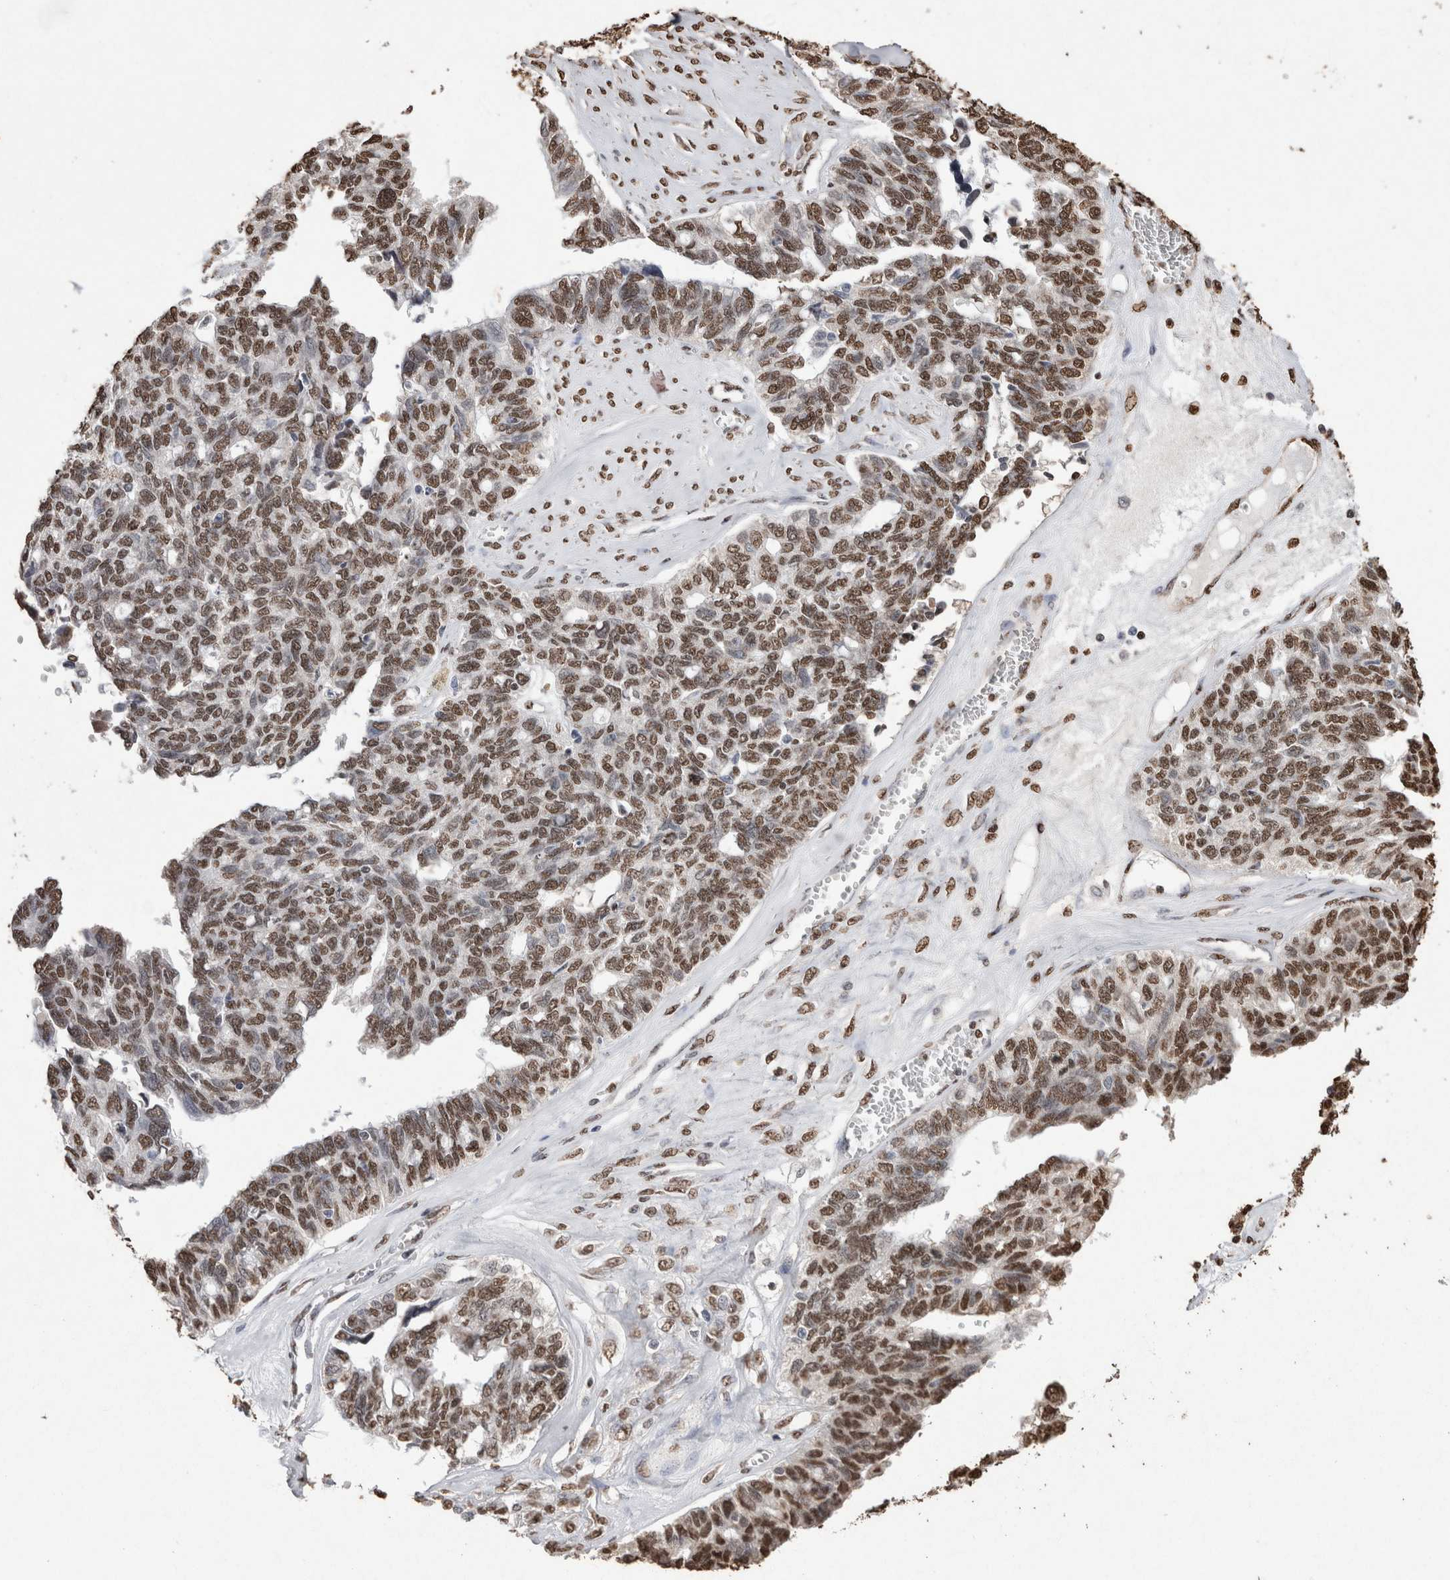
{"staining": {"intensity": "moderate", "quantity": ">75%", "location": "nuclear"}, "tissue": "ovarian cancer", "cell_type": "Tumor cells", "image_type": "cancer", "snomed": [{"axis": "morphology", "description": "Cystadenocarcinoma, serous, NOS"}, {"axis": "topography", "description": "Ovary"}], "caption": "High-magnification brightfield microscopy of ovarian cancer stained with DAB (3,3'-diaminobenzidine) (brown) and counterstained with hematoxylin (blue). tumor cells exhibit moderate nuclear staining is appreciated in approximately>75% of cells.", "gene": "NTHL1", "patient": {"sex": "female", "age": 79}}